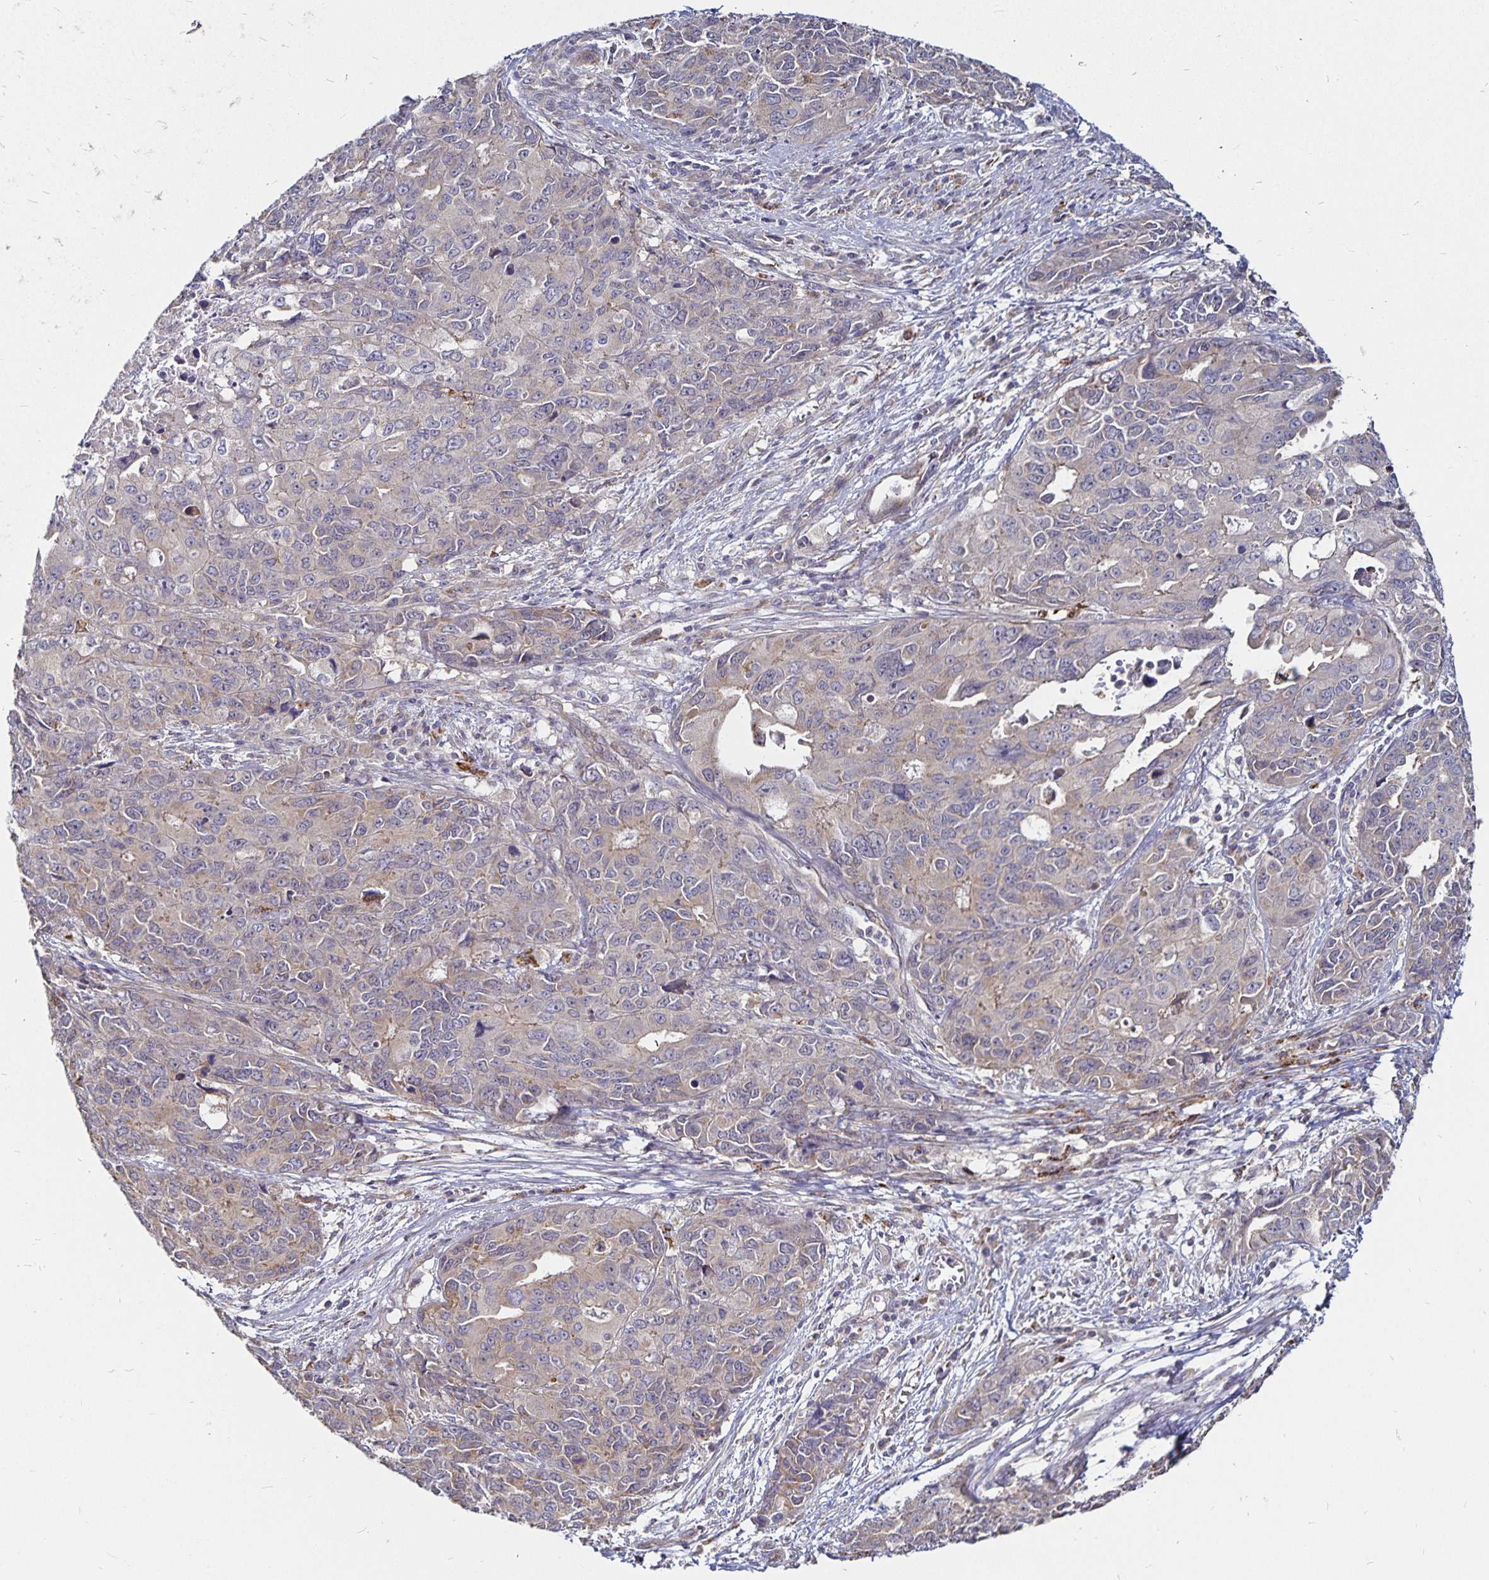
{"staining": {"intensity": "weak", "quantity": "25%-75%", "location": "cytoplasmic/membranous"}, "tissue": "endometrial cancer", "cell_type": "Tumor cells", "image_type": "cancer", "snomed": [{"axis": "morphology", "description": "Adenocarcinoma, NOS"}, {"axis": "topography", "description": "Uterus"}], "caption": "Protein staining exhibits weak cytoplasmic/membranous expression in about 25%-75% of tumor cells in endometrial adenocarcinoma. Nuclei are stained in blue.", "gene": "CYP27A1", "patient": {"sex": "female", "age": 79}}